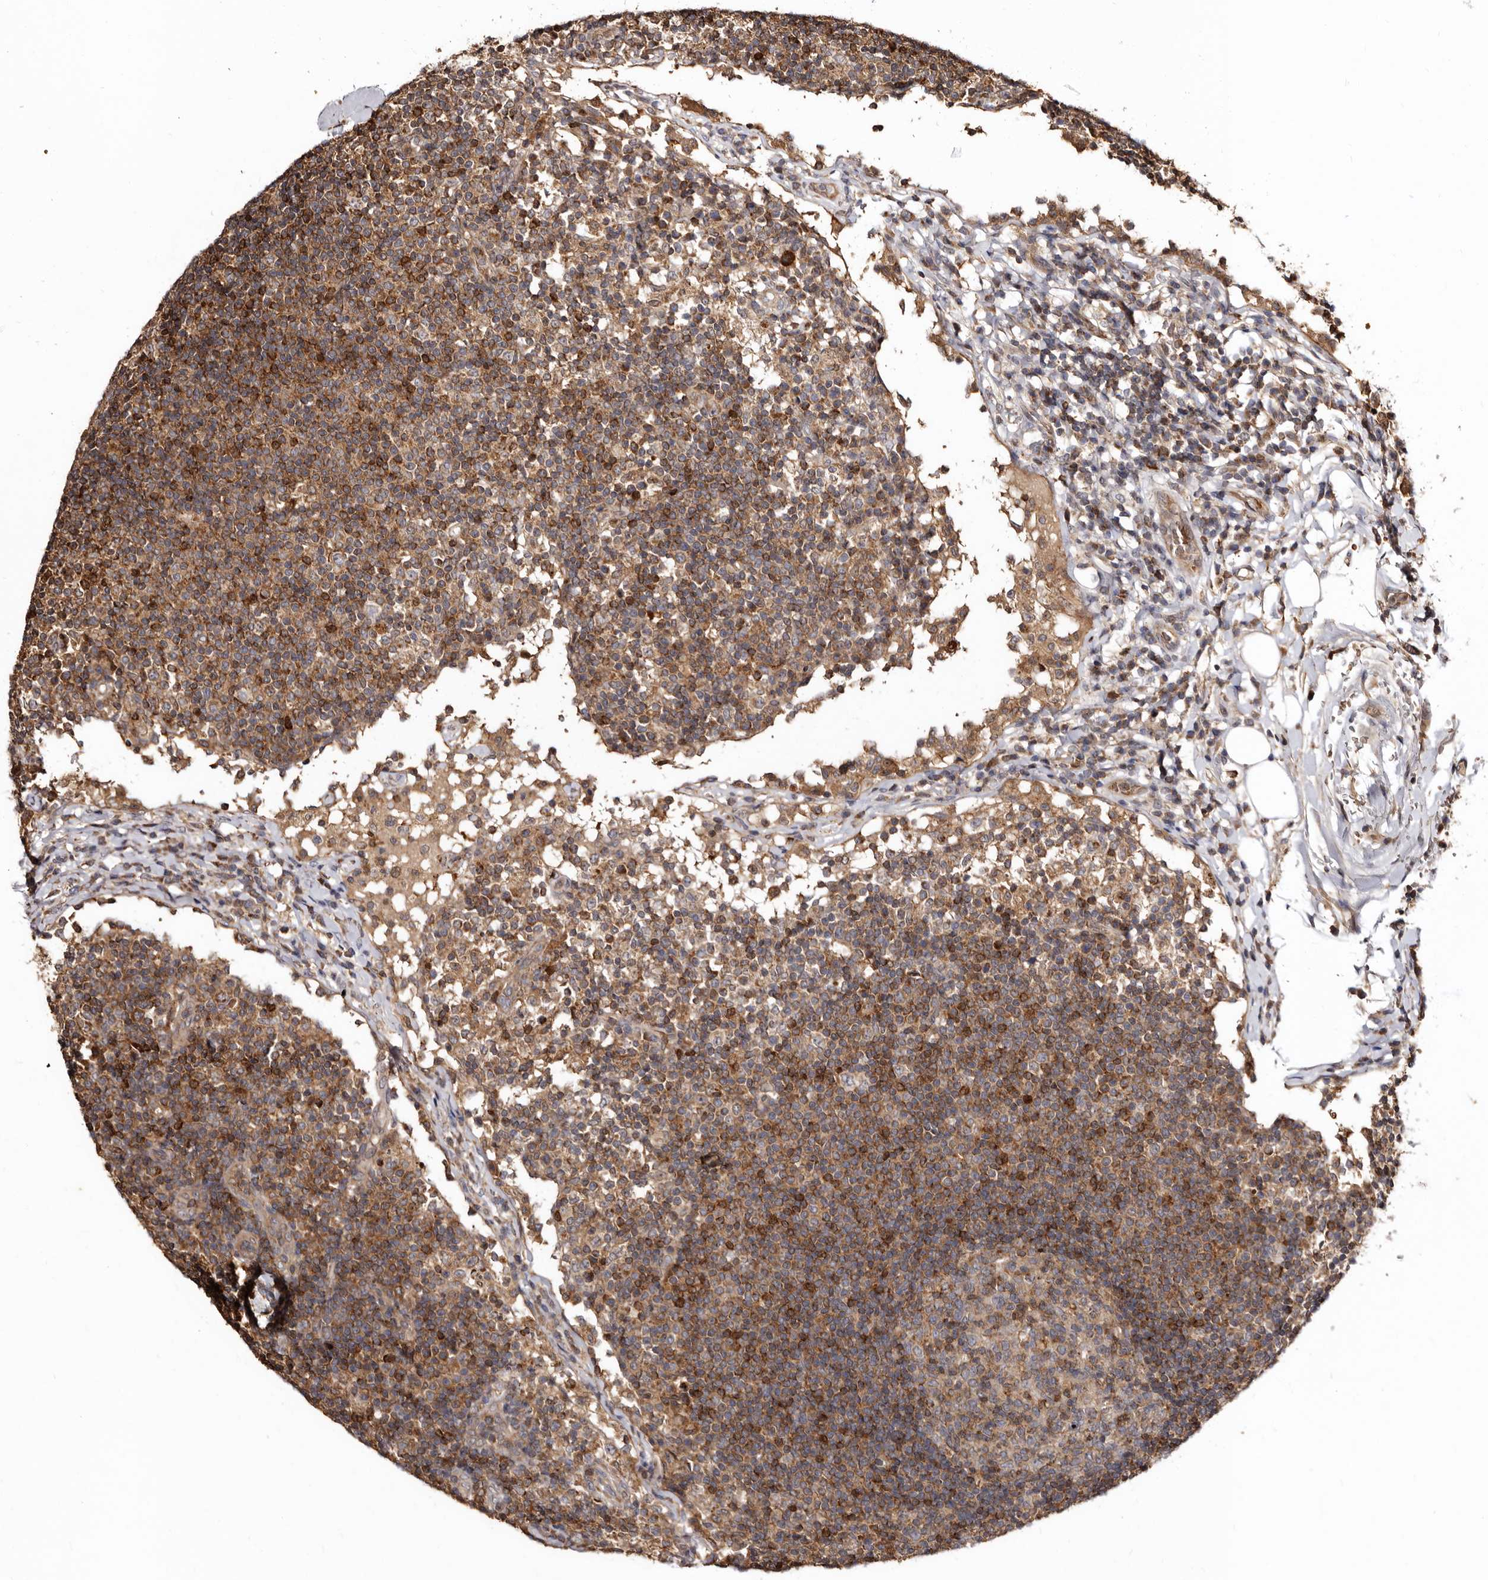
{"staining": {"intensity": "moderate", "quantity": ">75%", "location": "cytoplasmic/membranous"}, "tissue": "lymph node", "cell_type": "Germinal center cells", "image_type": "normal", "snomed": [{"axis": "morphology", "description": "Normal tissue, NOS"}, {"axis": "topography", "description": "Lymph node"}], "caption": "Immunohistochemistry photomicrograph of benign lymph node: lymph node stained using immunohistochemistry displays medium levels of moderate protein expression localized specifically in the cytoplasmic/membranous of germinal center cells, appearing as a cytoplasmic/membranous brown color.", "gene": "BAX", "patient": {"sex": "female", "age": 53}}